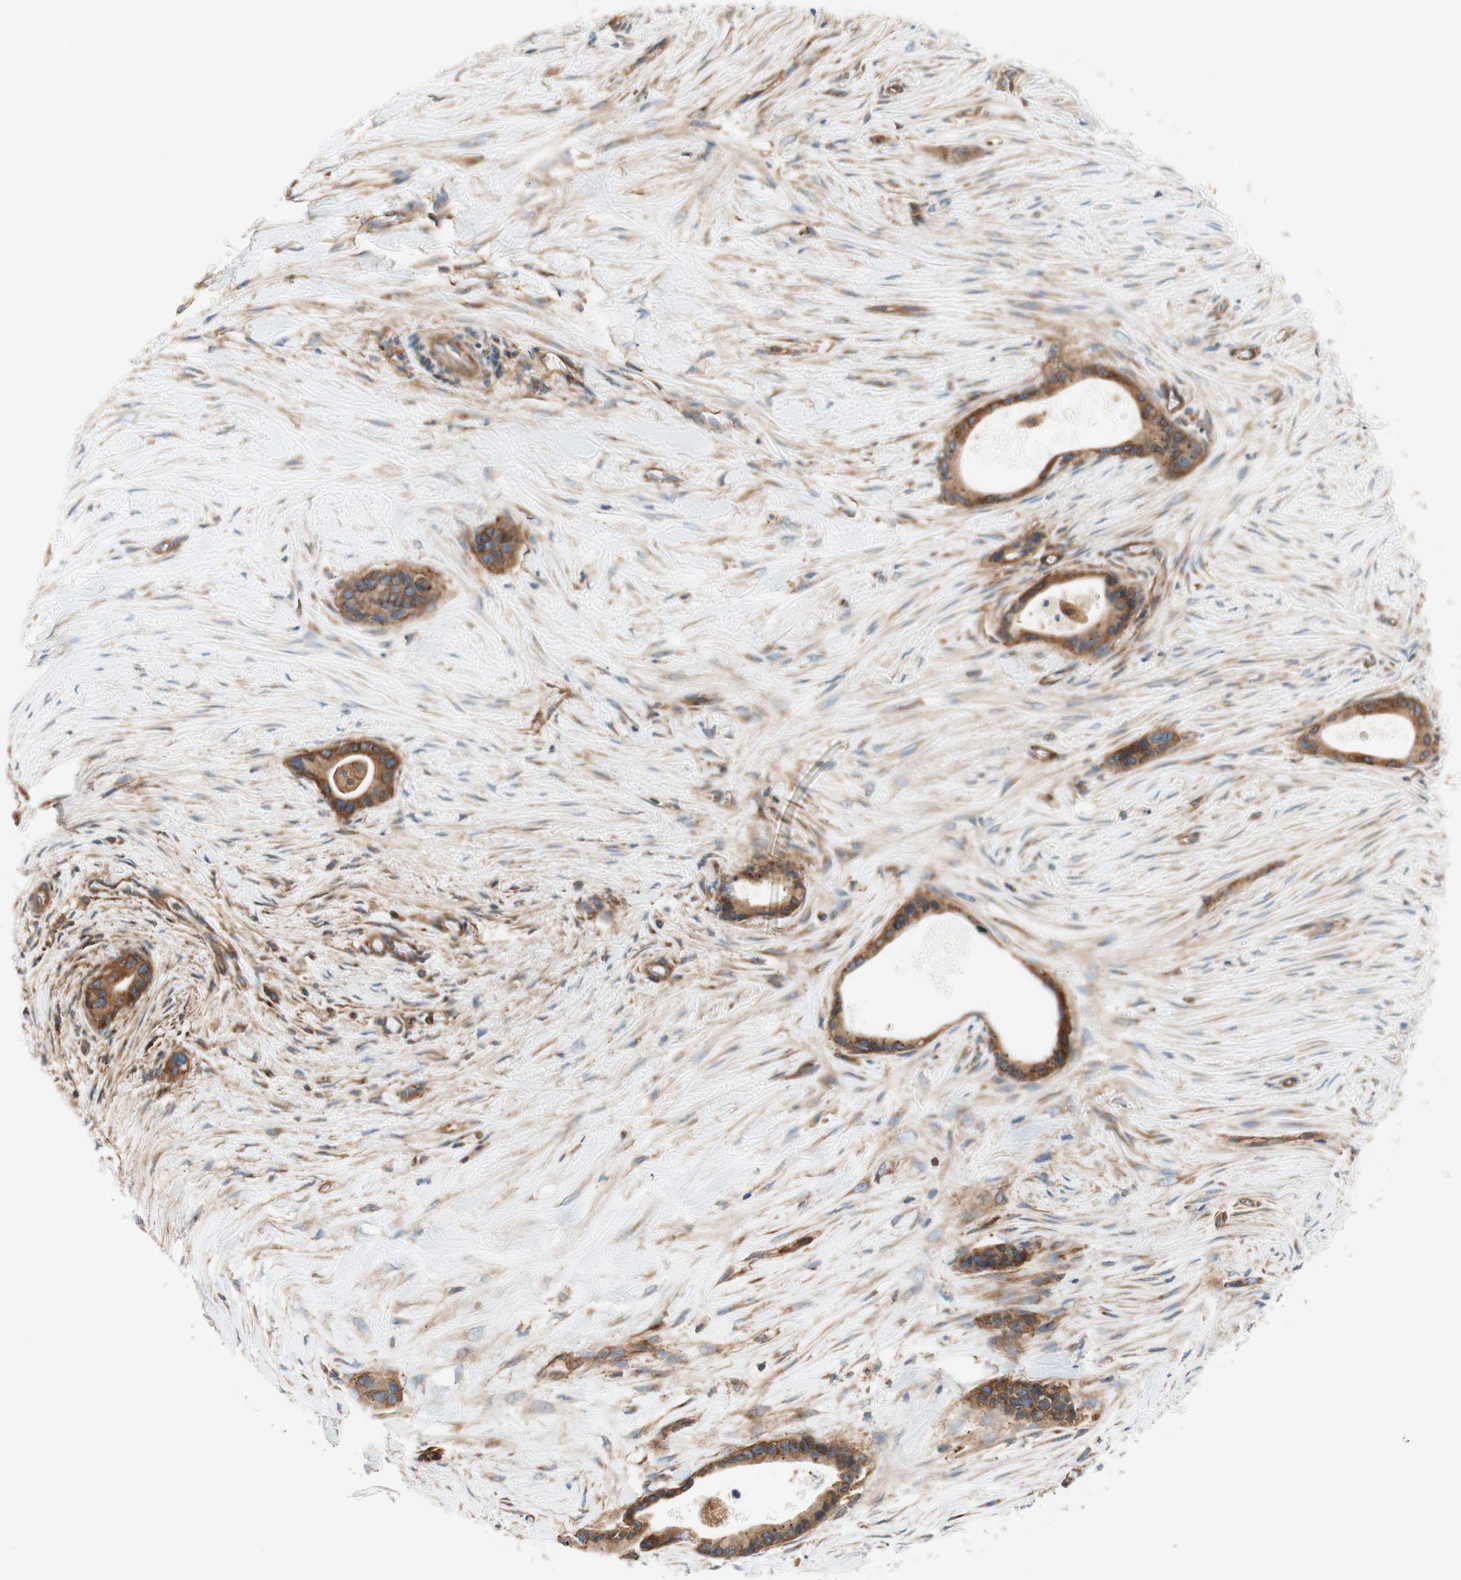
{"staining": {"intensity": "strong", "quantity": ">75%", "location": "cytoplasmic/membranous"}, "tissue": "liver cancer", "cell_type": "Tumor cells", "image_type": "cancer", "snomed": [{"axis": "morphology", "description": "Cholangiocarcinoma"}, {"axis": "topography", "description": "Liver"}], "caption": "IHC image of liver cancer stained for a protein (brown), which displays high levels of strong cytoplasmic/membranous expression in about >75% of tumor cells.", "gene": "VPS26A", "patient": {"sex": "female", "age": 55}}